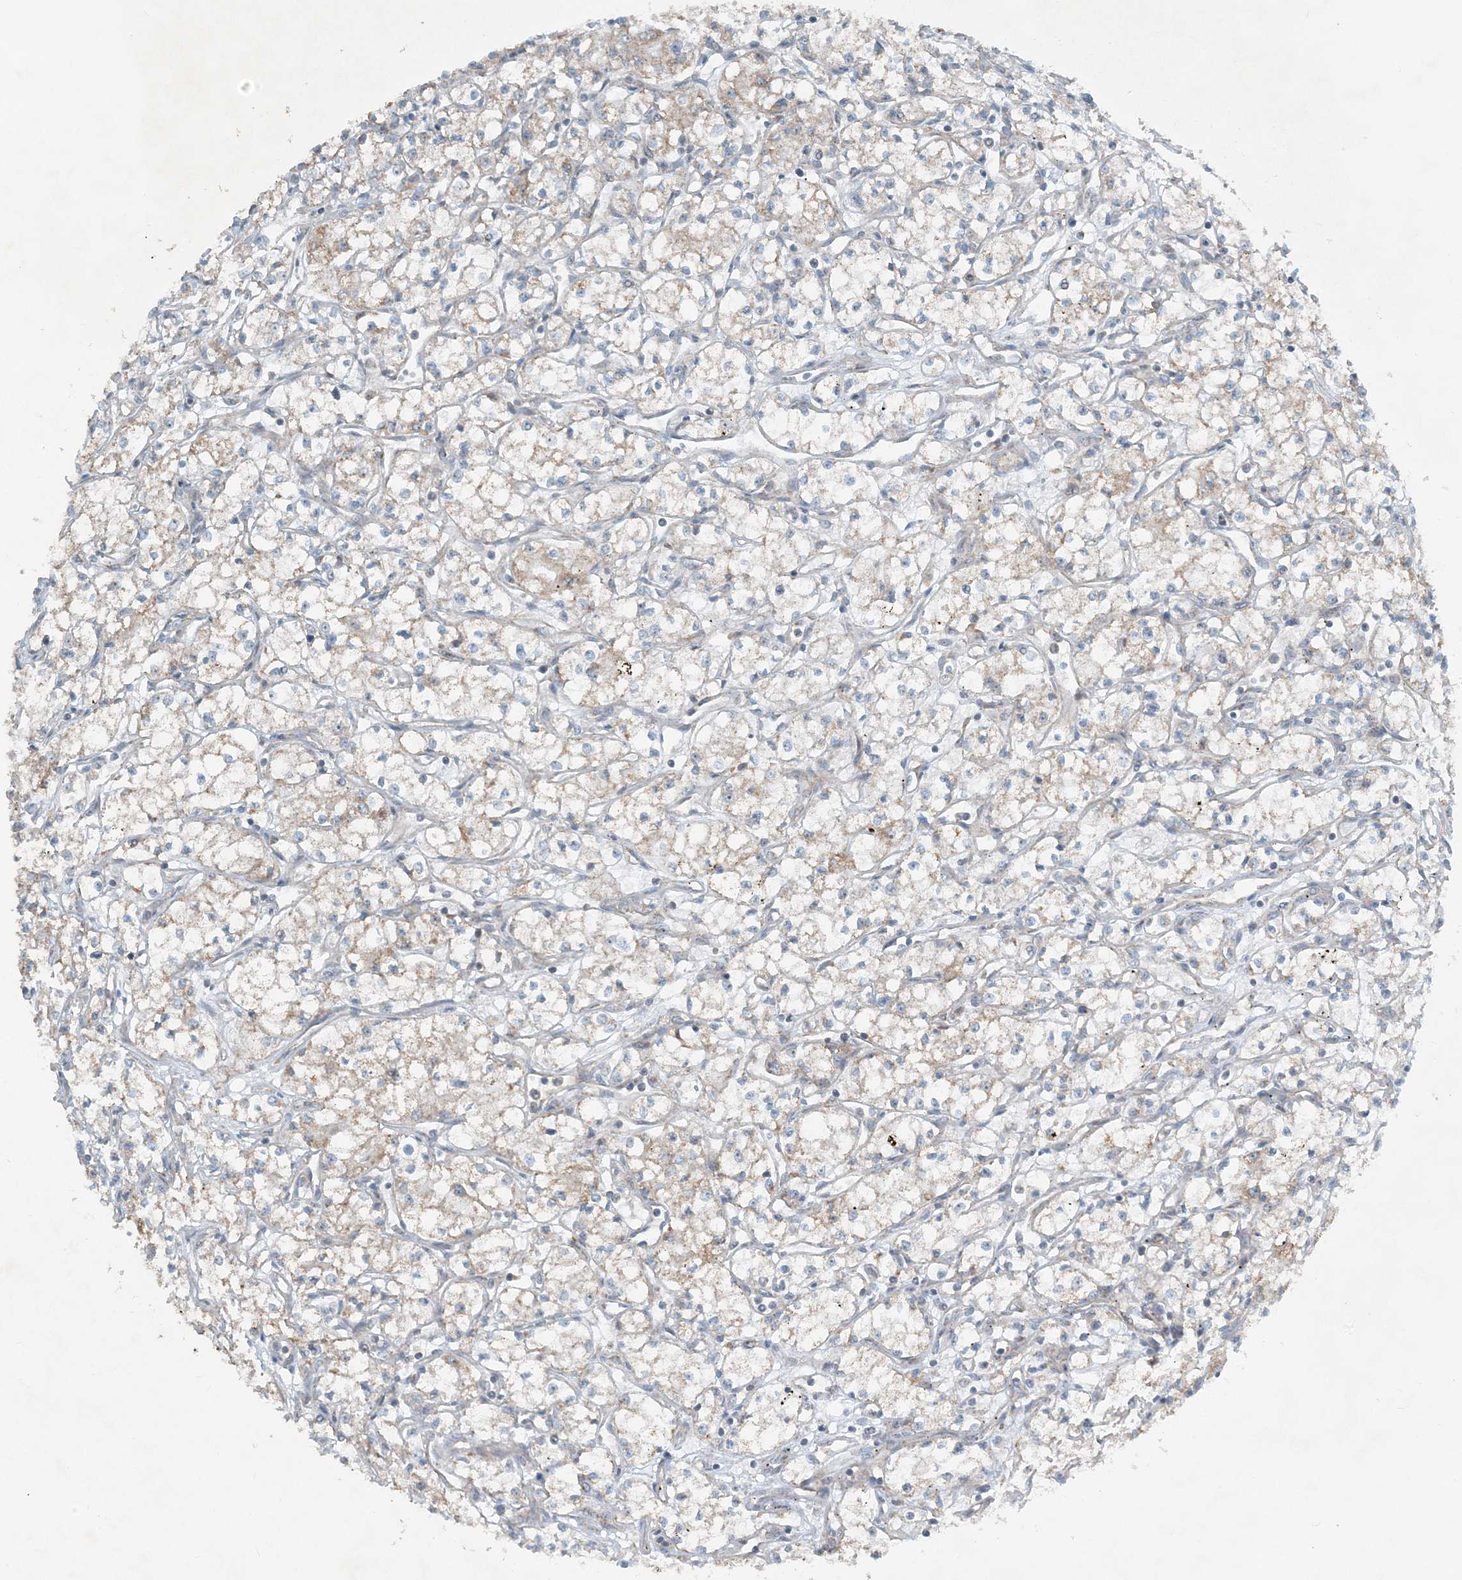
{"staining": {"intensity": "weak", "quantity": "25%-75%", "location": "cytoplasmic/membranous"}, "tissue": "renal cancer", "cell_type": "Tumor cells", "image_type": "cancer", "snomed": [{"axis": "morphology", "description": "Adenocarcinoma, NOS"}, {"axis": "topography", "description": "Kidney"}], "caption": "Immunohistochemical staining of human renal cancer (adenocarcinoma) displays weak cytoplasmic/membranous protein staining in approximately 25%-75% of tumor cells.", "gene": "MITD1", "patient": {"sex": "male", "age": 59}}